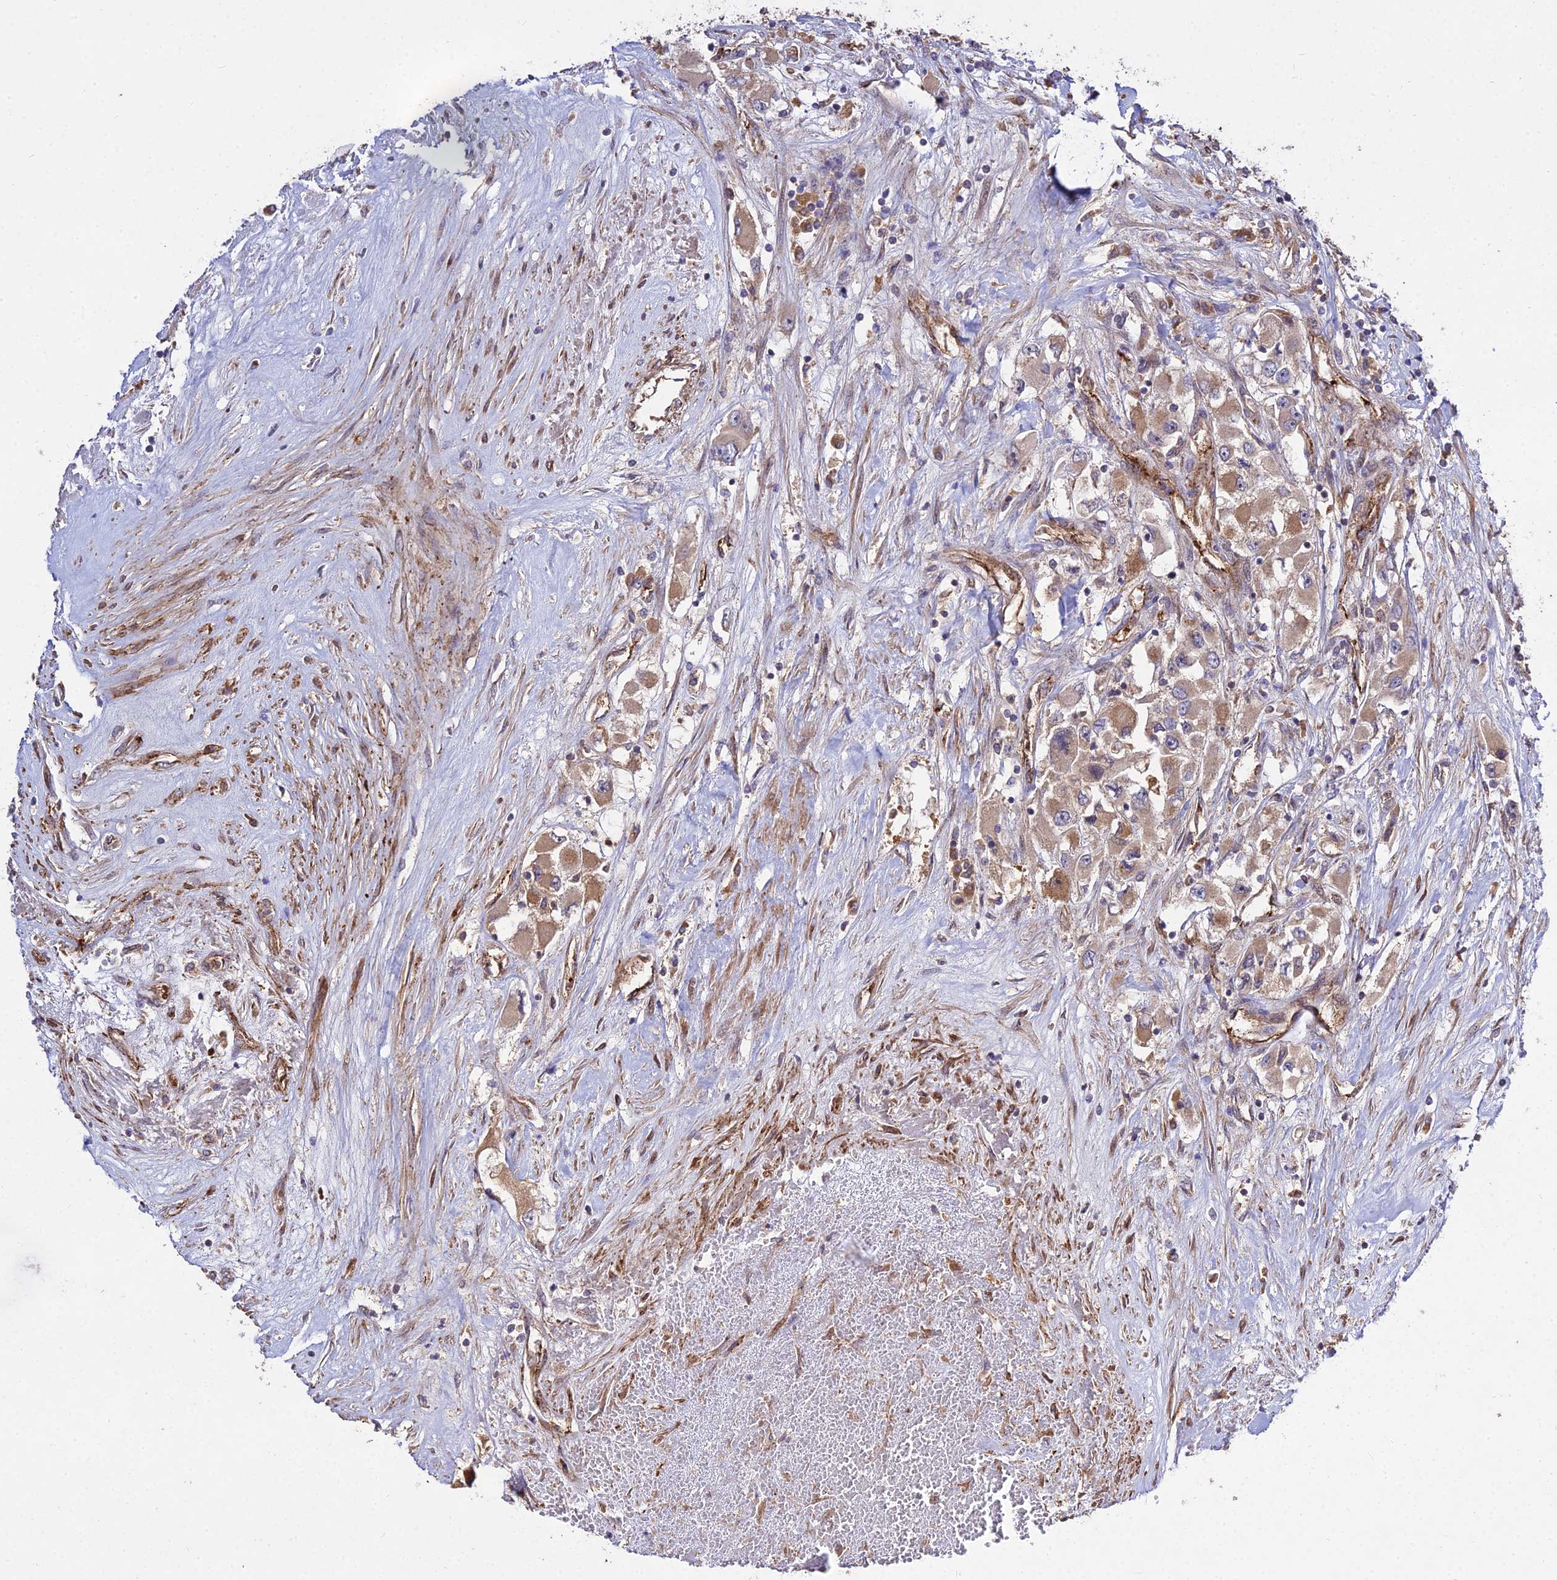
{"staining": {"intensity": "moderate", "quantity": ">75%", "location": "cytoplasmic/membranous"}, "tissue": "renal cancer", "cell_type": "Tumor cells", "image_type": "cancer", "snomed": [{"axis": "morphology", "description": "Adenocarcinoma, NOS"}, {"axis": "topography", "description": "Kidney"}], "caption": "Immunohistochemical staining of renal adenocarcinoma exhibits medium levels of moderate cytoplasmic/membranous protein expression in about >75% of tumor cells.", "gene": "GRTP1", "patient": {"sex": "female", "age": 52}}